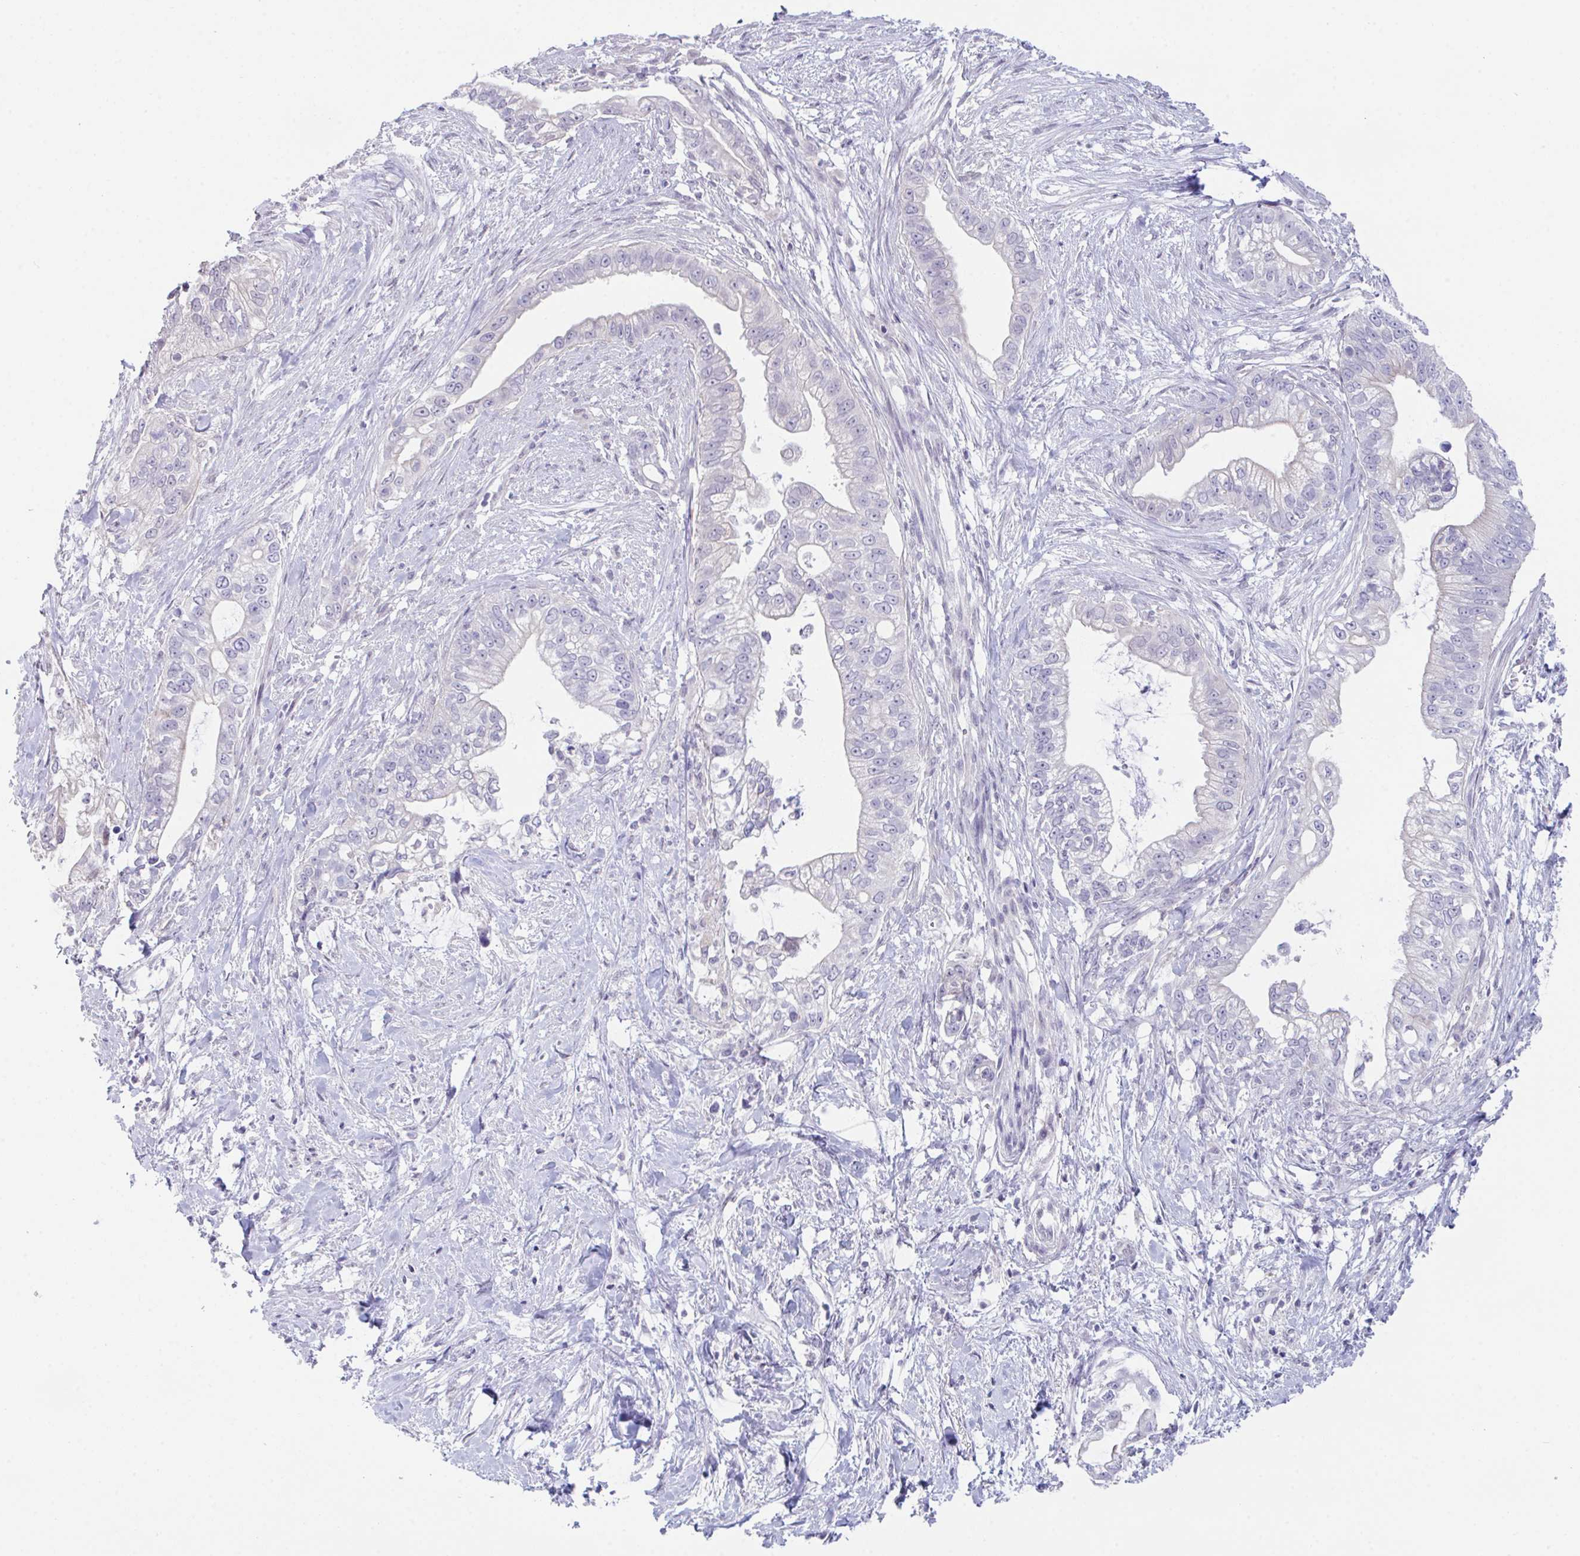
{"staining": {"intensity": "negative", "quantity": "none", "location": "none"}, "tissue": "pancreatic cancer", "cell_type": "Tumor cells", "image_type": "cancer", "snomed": [{"axis": "morphology", "description": "Adenocarcinoma, NOS"}, {"axis": "topography", "description": "Pancreas"}], "caption": "Tumor cells show no significant expression in pancreatic cancer (adenocarcinoma).", "gene": "ATP6V0D2", "patient": {"sex": "male", "age": 70}}